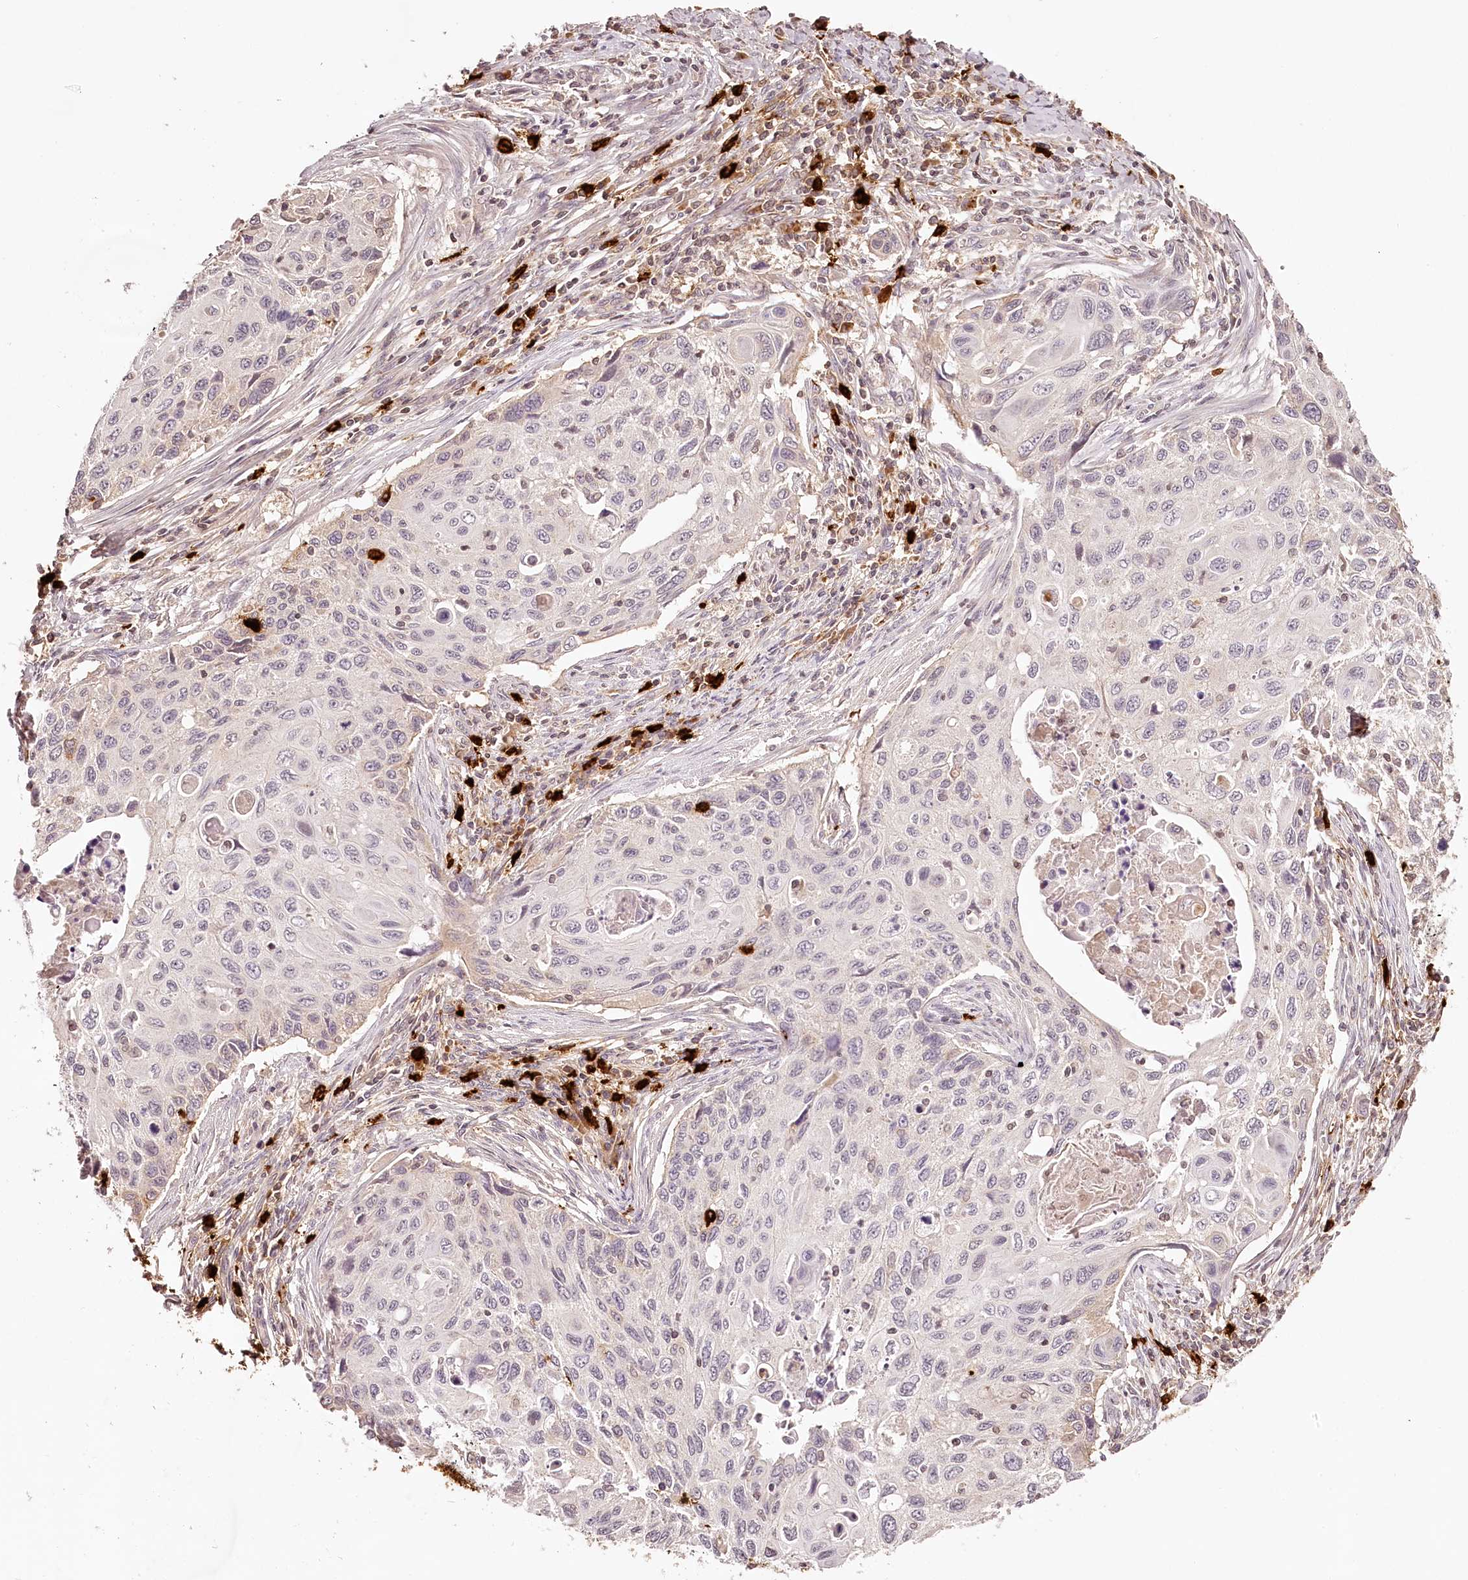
{"staining": {"intensity": "negative", "quantity": "none", "location": "none"}, "tissue": "cervical cancer", "cell_type": "Tumor cells", "image_type": "cancer", "snomed": [{"axis": "morphology", "description": "Squamous cell carcinoma, NOS"}, {"axis": "topography", "description": "Cervix"}], "caption": "Cervical cancer (squamous cell carcinoma) was stained to show a protein in brown. There is no significant staining in tumor cells. The staining was performed using DAB to visualize the protein expression in brown, while the nuclei were stained in blue with hematoxylin (Magnification: 20x).", "gene": "SYNGR1", "patient": {"sex": "female", "age": 70}}